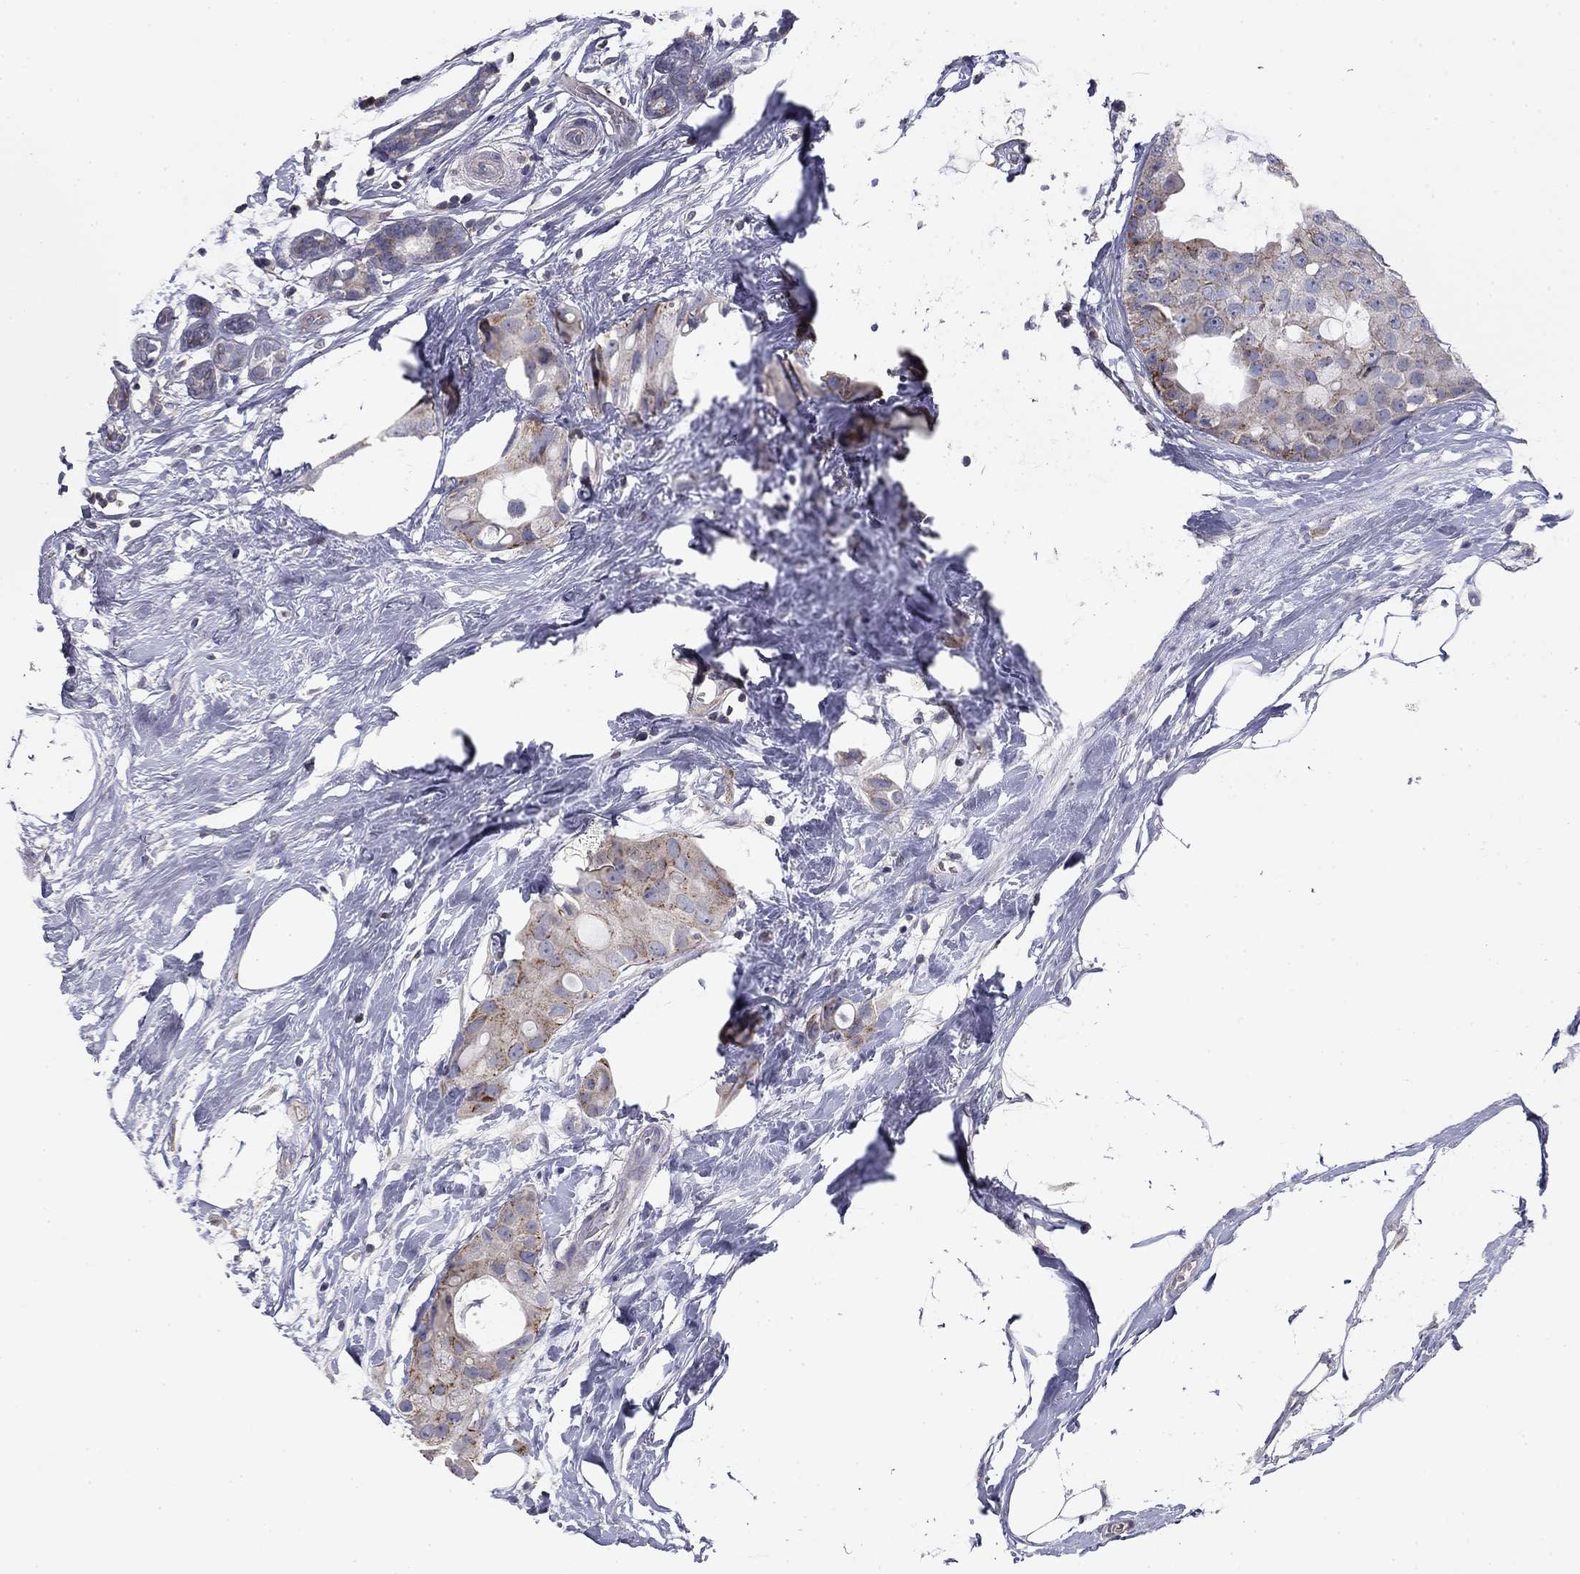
{"staining": {"intensity": "weak", "quantity": "25%-75%", "location": "cytoplasmic/membranous"}, "tissue": "breast cancer", "cell_type": "Tumor cells", "image_type": "cancer", "snomed": [{"axis": "morphology", "description": "Duct carcinoma"}, {"axis": "topography", "description": "Breast"}], "caption": "Protein expression analysis of breast cancer exhibits weak cytoplasmic/membranous staining in approximately 25%-75% of tumor cells. Immunohistochemistry (ihc) stains the protein of interest in brown and the nuclei are stained blue.", "gene": "SEPTIN3", "patient": {"sex": "female", "age": 45}}